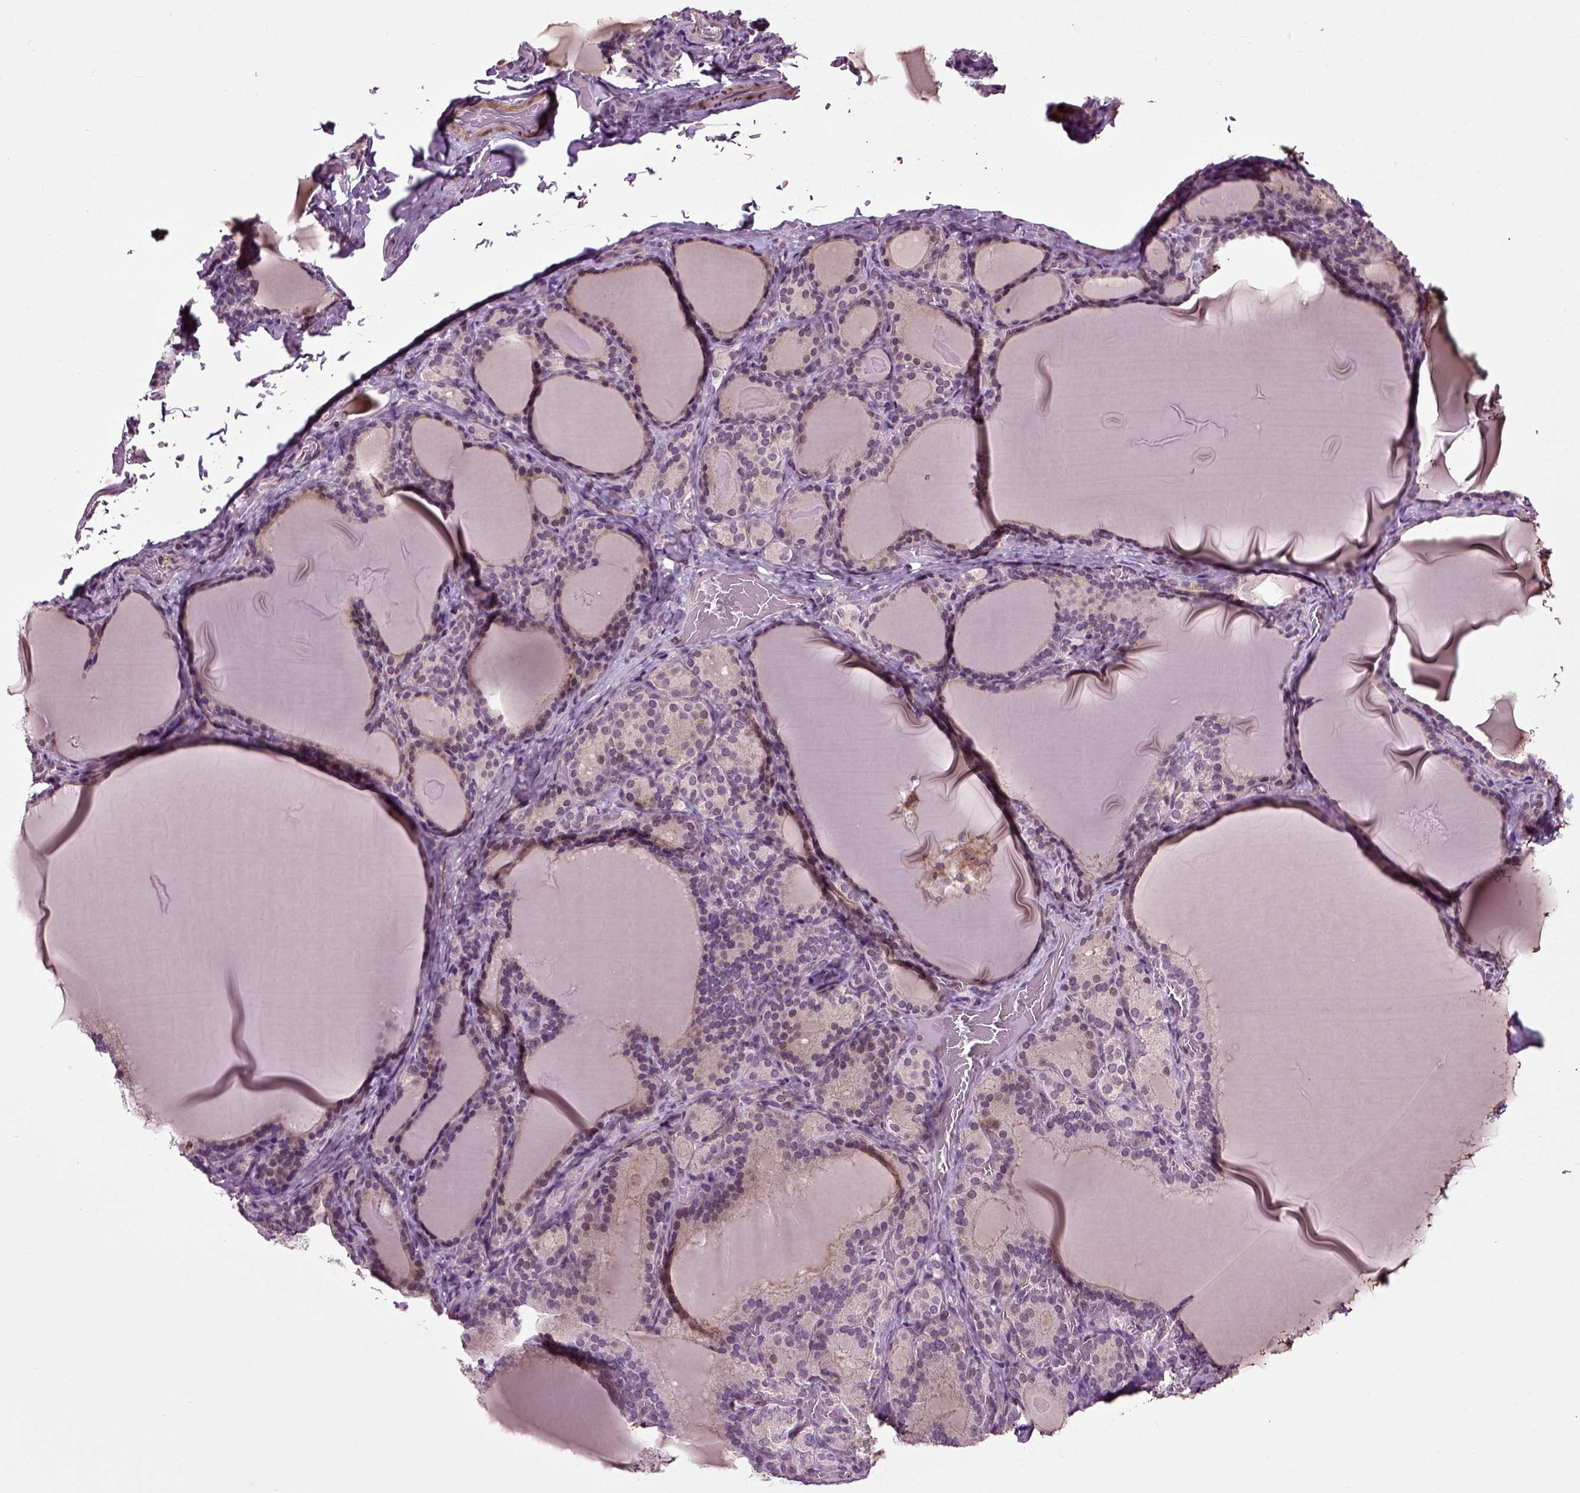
{"staining": {"intensity": "moderate", "quantity": "25%-75%", "location": "nuclear"}, "tissue": "thyroid gland", "cell_type": "Glandular cells", "image_type": "normal", "snomed": [{"axis": "morphology", "description": "Normal tissue, NOS"}, {"axis": "morphology", "description": "Hyperplasia, NOS"}, {"axis": "topography", "description": "Thyroid gland"}], "caption": "Immunohistochemistry histopathology image of benign human thyroid gland stained for a protein (brown), which exhibits medium levels of moderate nuclear staining in approximately 25%-75% of glandular cells.", "gene": "KNSTRN", "patient": {"sex": "female", "age": 27}}